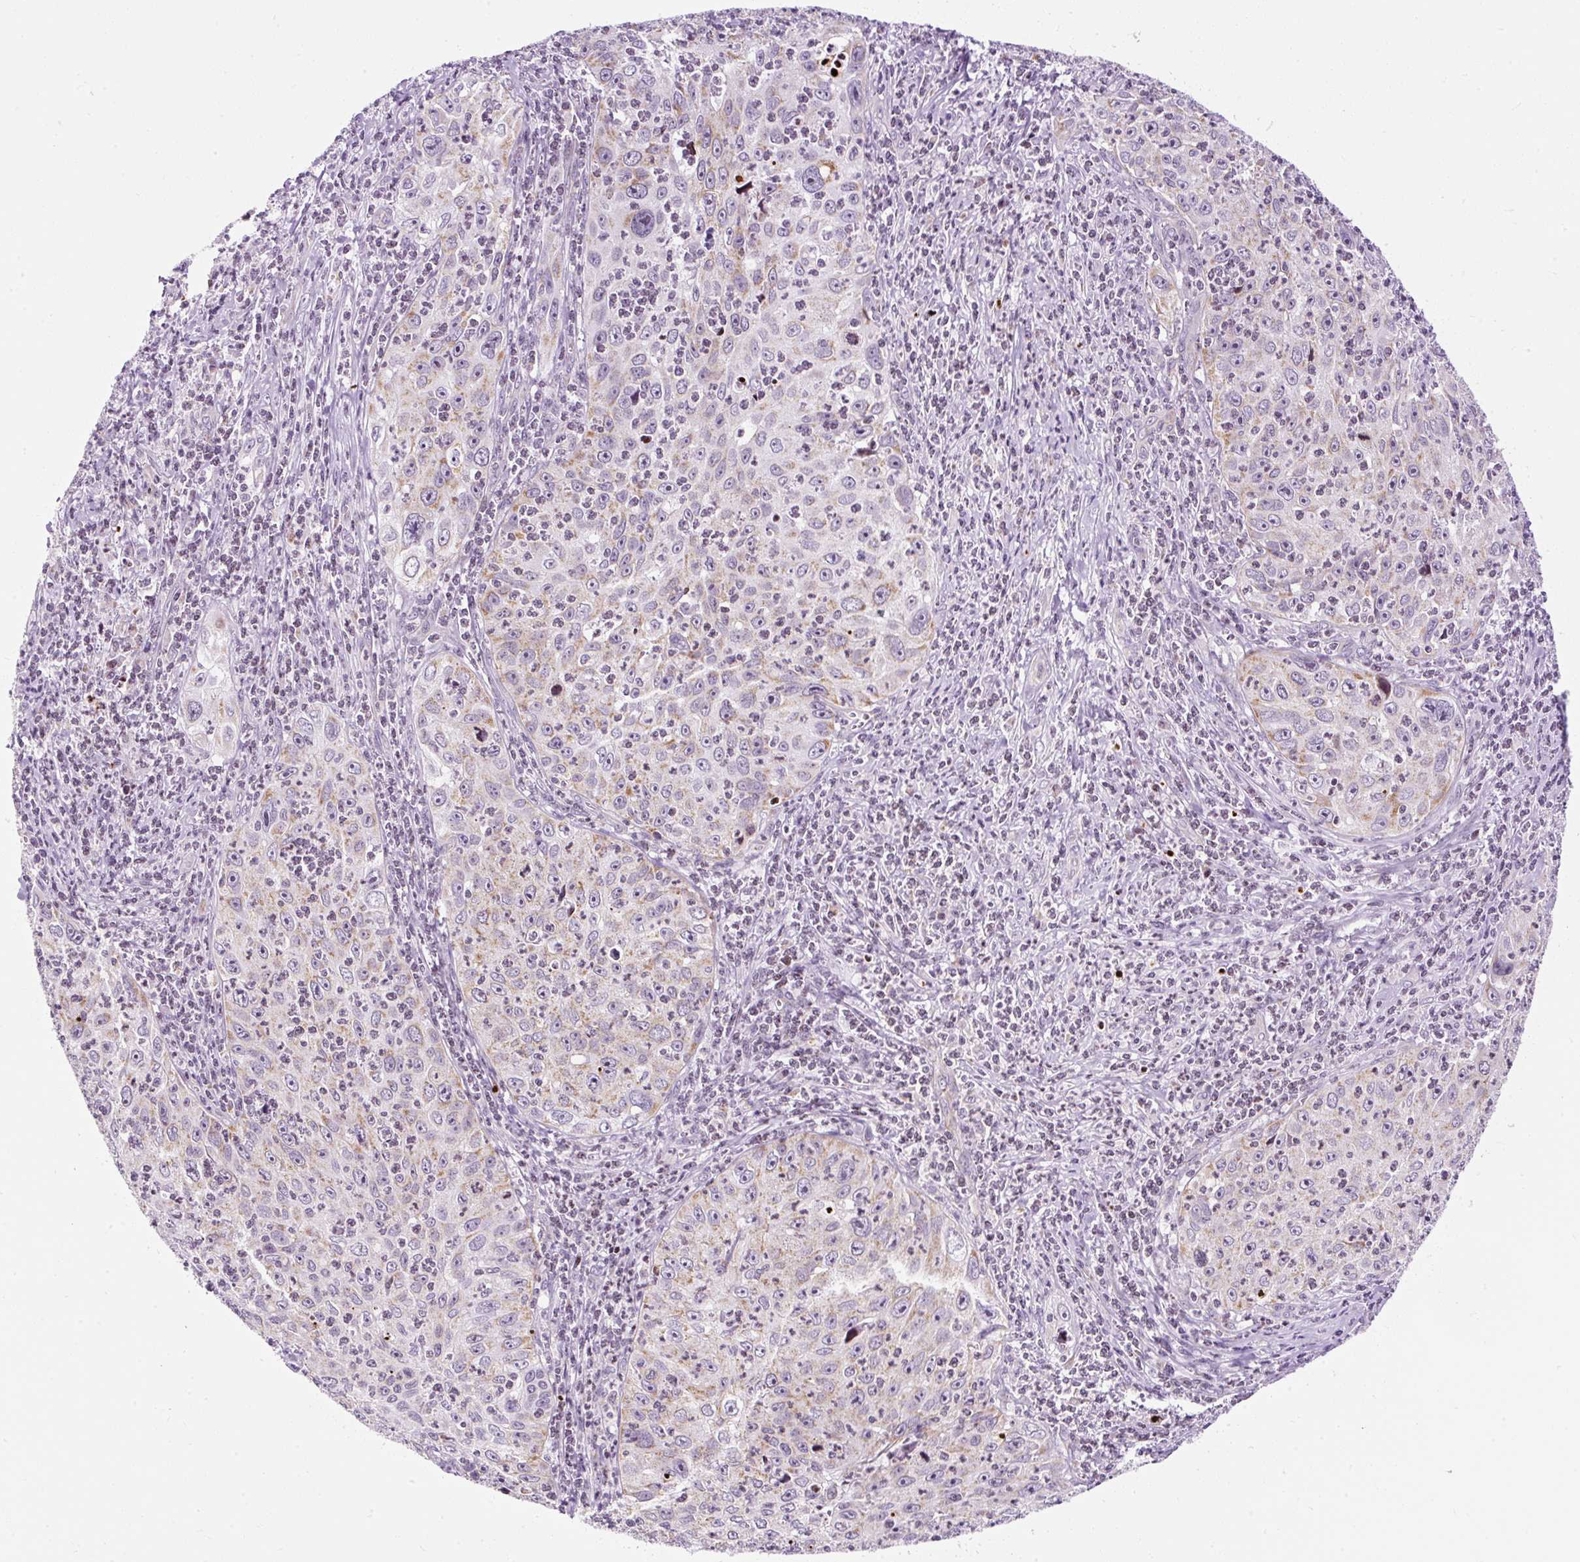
{"staining": {"intensity": "weak", "quantity": "25%-75%", "location": "cytoplasmic/membranous"}, "tissue": "cervical cancer", "cell_type": "Tumor cells", "image_type": "cancer", "snomed": [{"axis": "morphology", "description": "Squamous cell carcinoma, NOS"}, {"axis": "topography", "description": "Cervix"}], "caption": "A photomicrograph showing weak cytoplasmic/membranous positivity in approximately 25%-75% of tumor cells in cervical cancer (squamous cell carcinoma), as visualized by brown immunohistochemical staining.", "gene": "FMC1", "patient": {"sex": "female", "age": 30}}